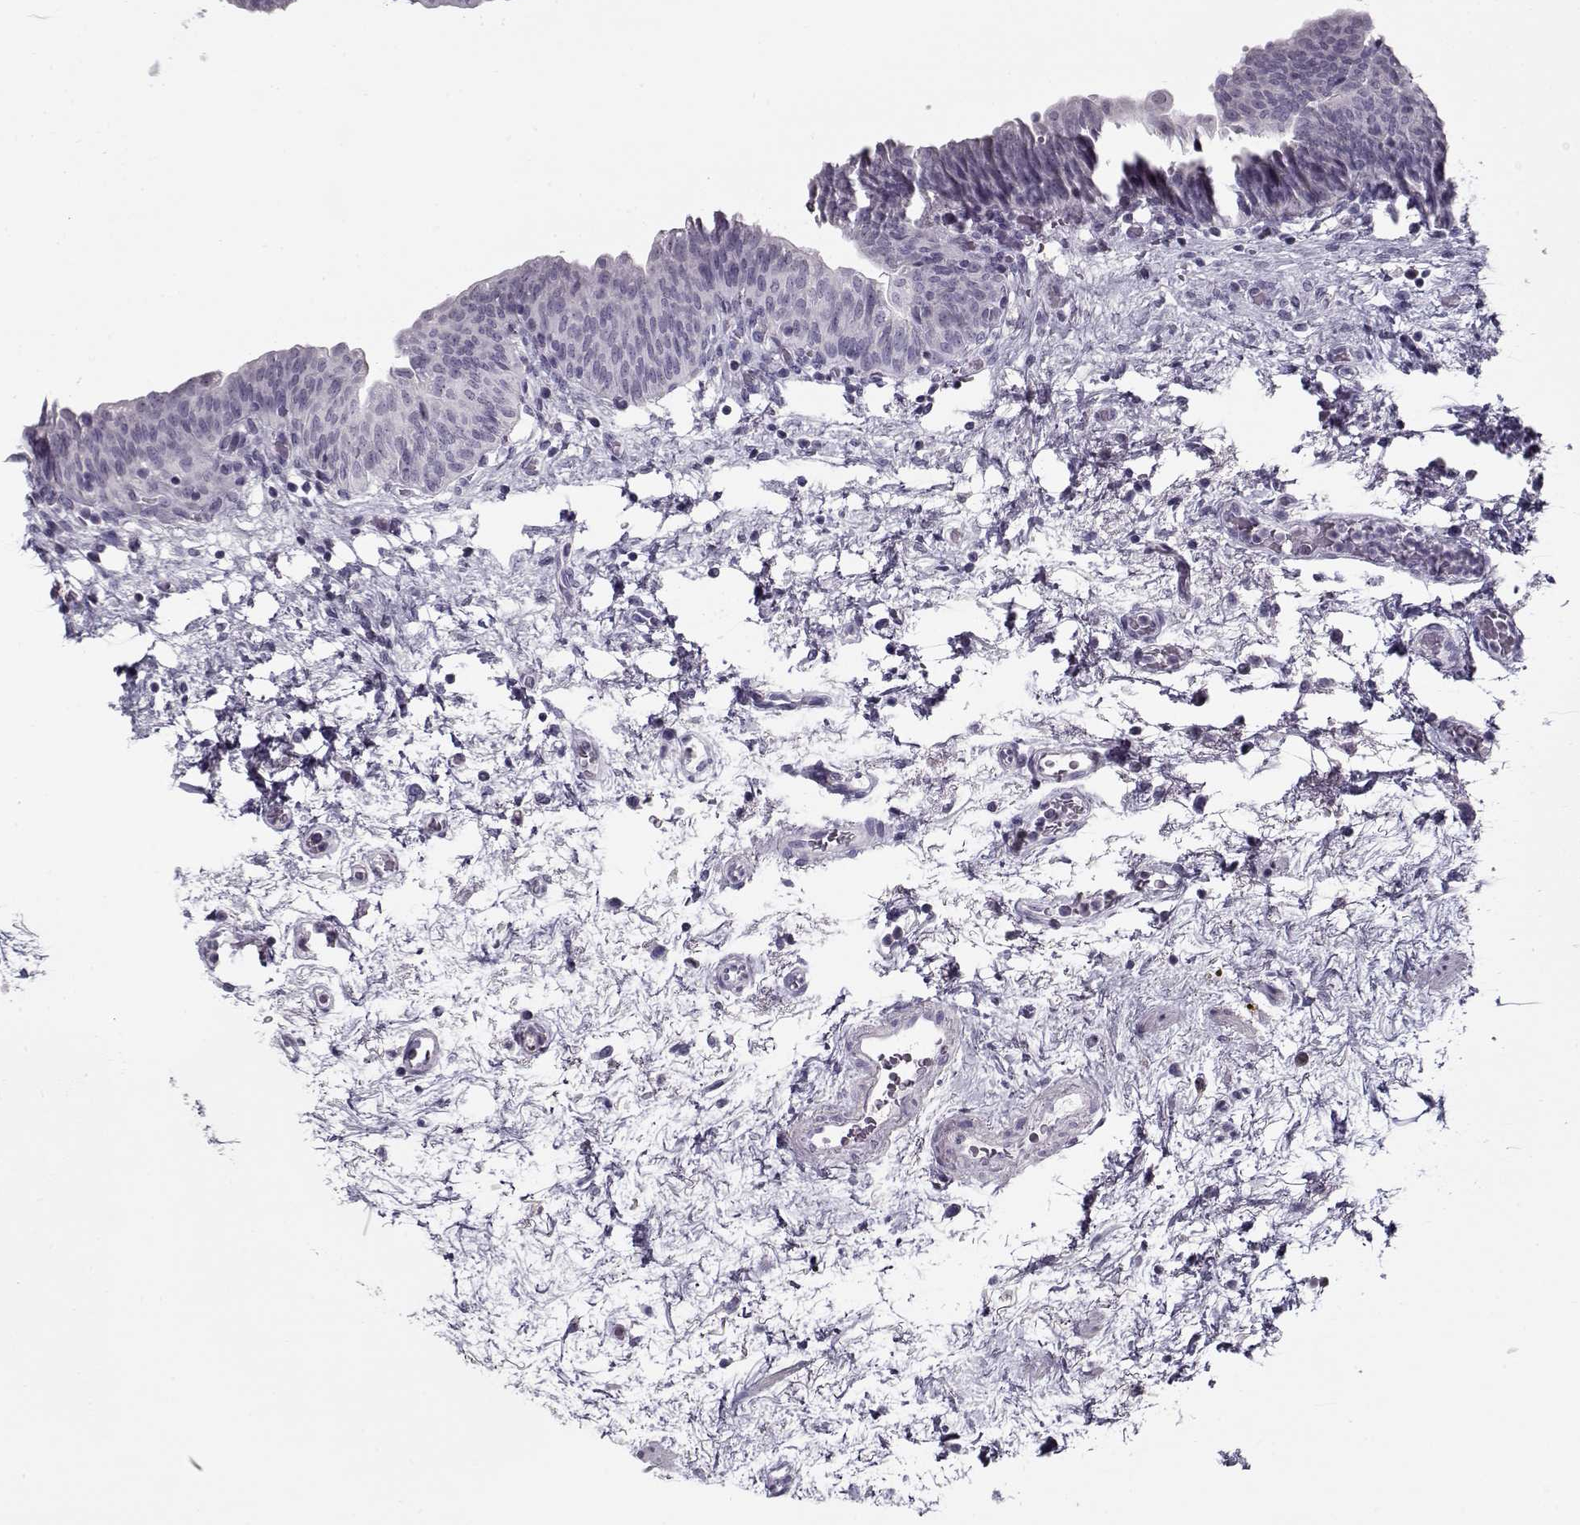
{"staining": {"intensity": "negative", "quantity": "none", "location": "none"}, "tissue": "urinary bladder", "cell_type": "Urothelial cells", "image_type": "normal", "snomed": [{"axis": "morphology", "description": "Normal tissue, NOS"}, {"axis": "topography", "description": "Urinary bladder"}], "caption": "Benign urinary bladder was stained to show a protein in brown. There is no significant positivity in urothelial cells. The staining was performed using DAB (3,3'-diaminobenzidine) to visualize the protein expression in brown, while the nuclei were stained in blue with hematoxylin (Magnification: 20x).", "gene": "RNF32", "patient": {"sex": "male", "age": 69}}